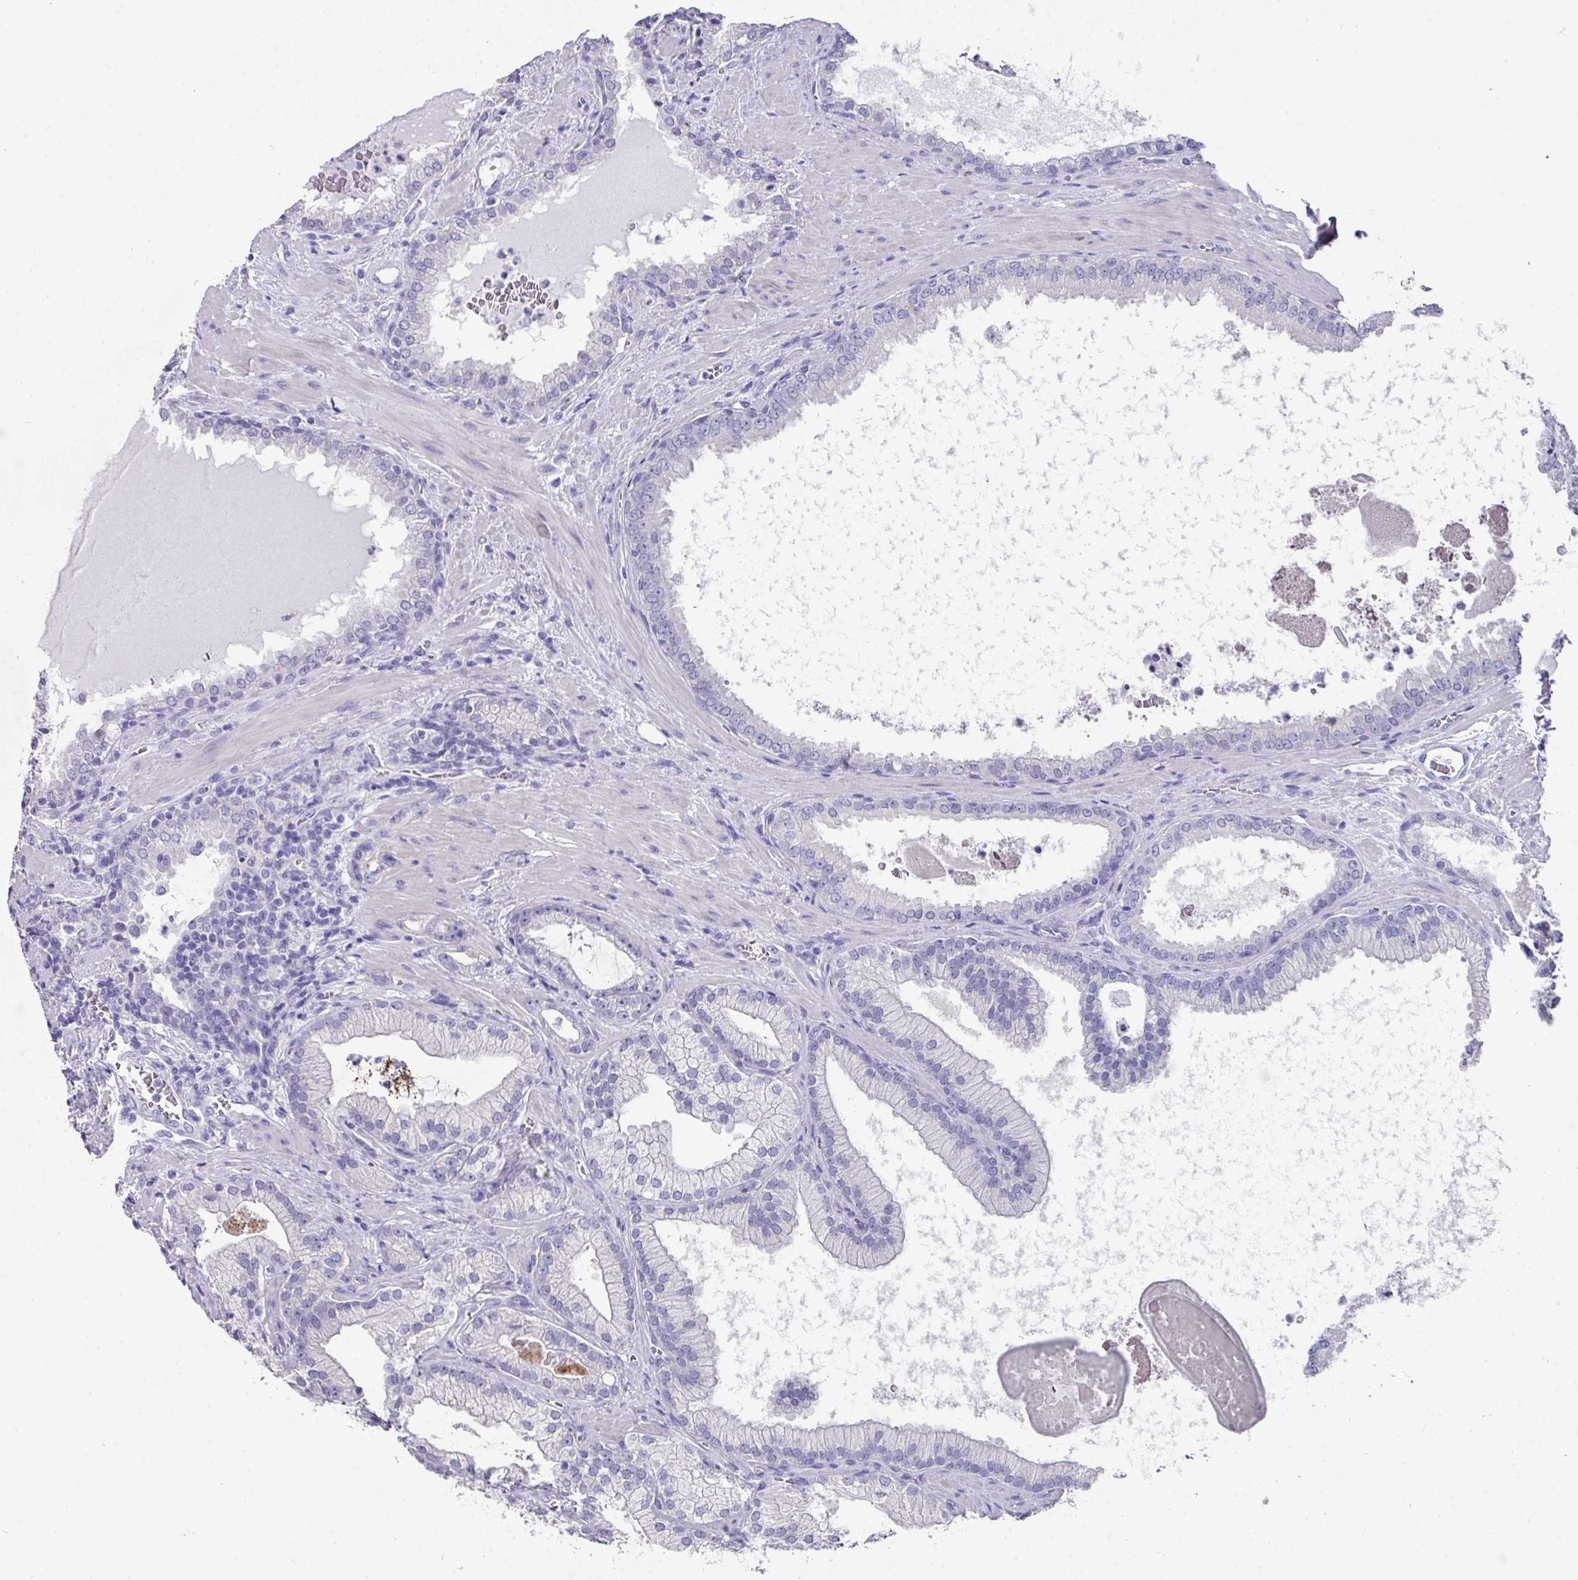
{"staining": {"intensity": "negative", "quantity": "none", "location": "none"}, "tissue": "prostate cancer", "cell_type": "Tumor cells", "image_type": "cancer", "snomed": [{"axis": "morphology", "description": "Adenocarcinoma, High grade"}, {"axis": "topography", "description": "Prostate"}], "caption": "This is an IHC image of human prostate high-grade adenocarcinoma. There is no expression in tumor cells.", "gene": "DAZL", "patient": {"sex": "male", "age": 68}}